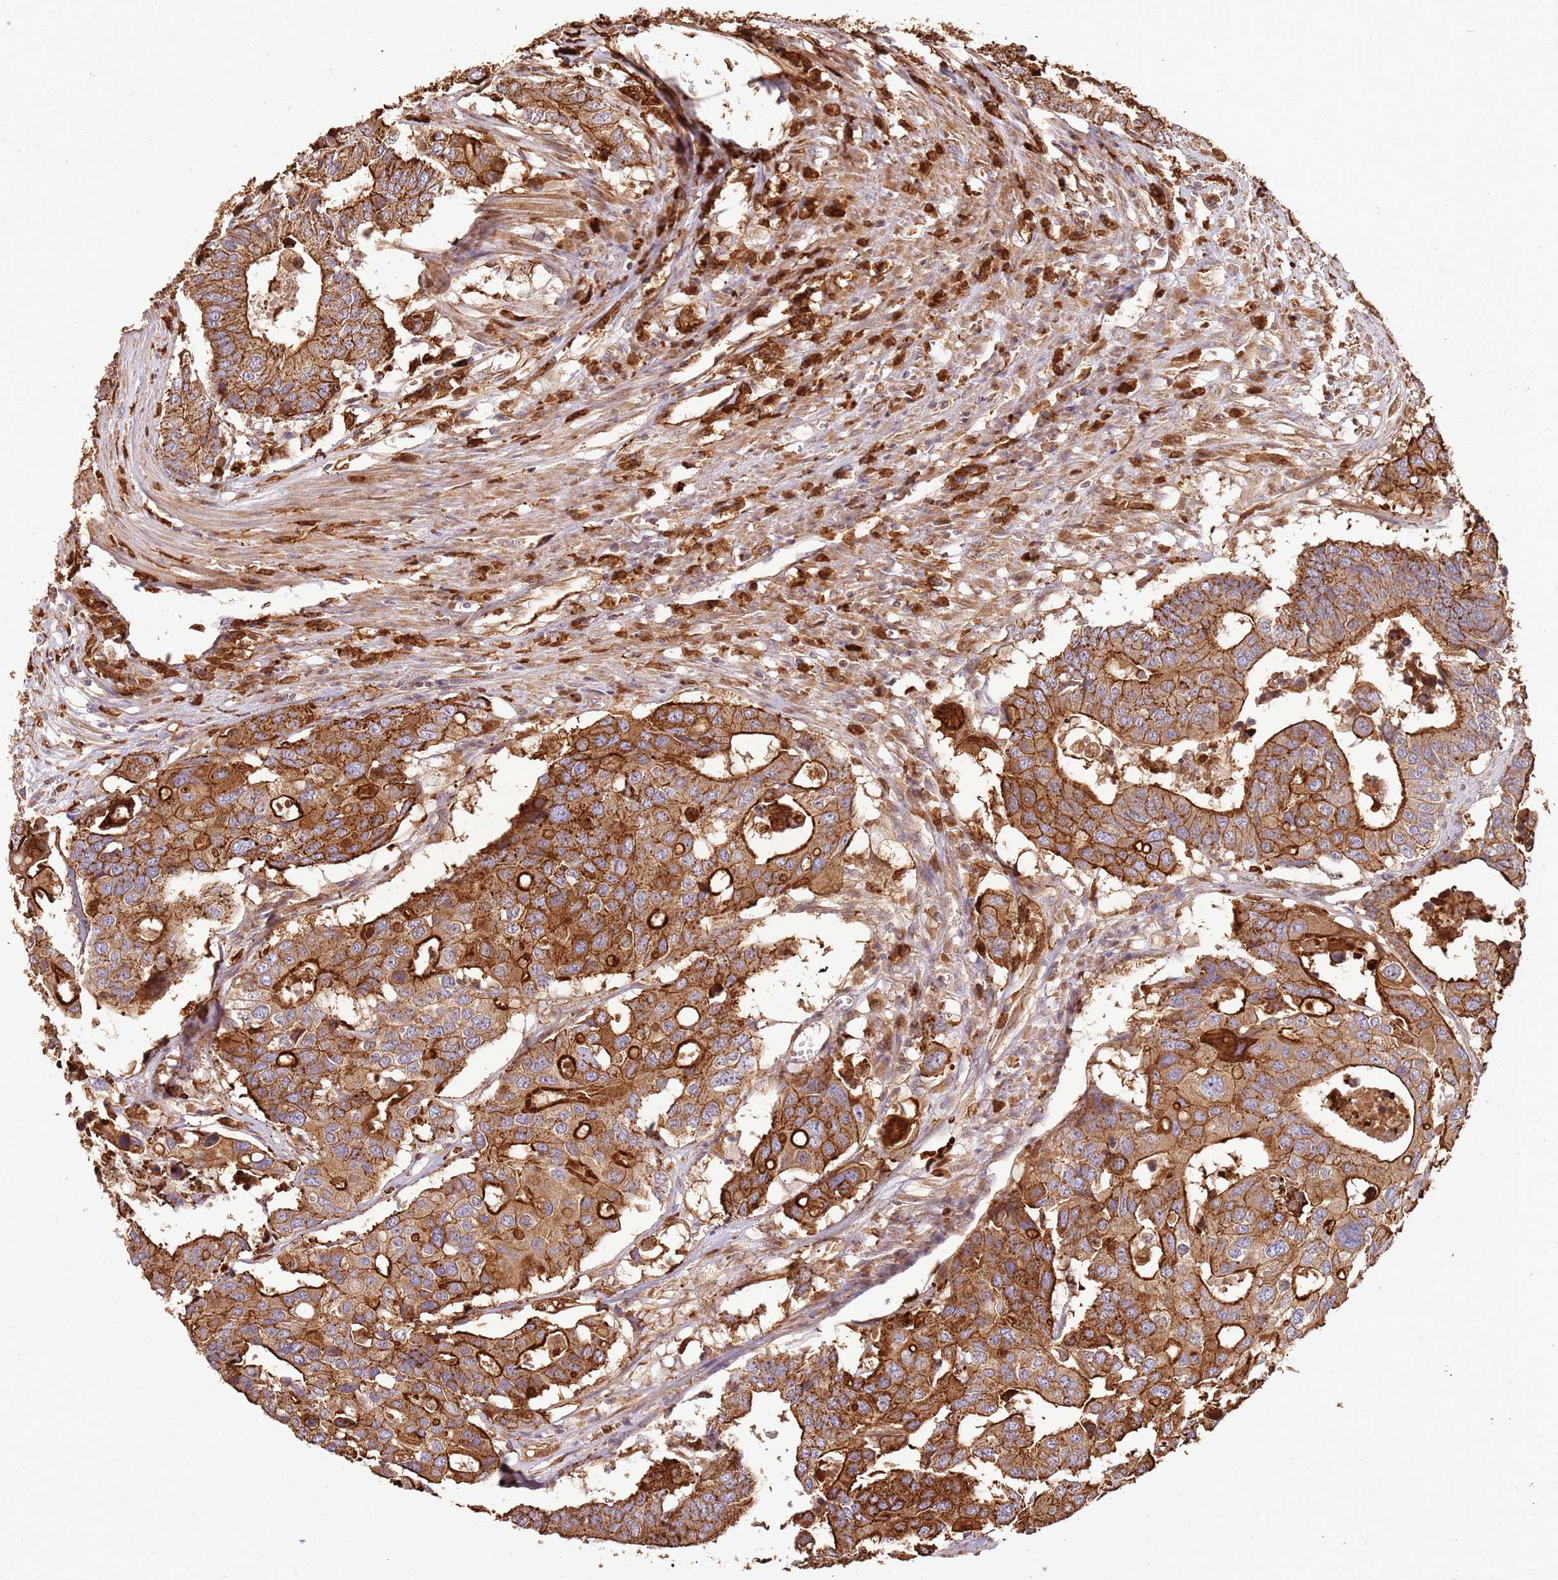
{"staining": {"intensity": "strong", "quantity": ">75%", "location": "cytoplasmic/membranous"}, "tissue": "colorectal cancer", "cell_type": "Tumor cells", "image_type": "cancer", "snomed": [{"axis": "morphology", "description": "Adenocarcinoma, NOS"}, {"axis": "topography", "description": "Colon"}], "caption": "Immunohistochemical staining of human colorectal cancer (adenocarcinoma) demonstrates high levels of strong cytoplasmic/membranous protein staining in about >75% of tumor cells. (DAB IHC, brown staining for protein, blue staining for nuclei).", "gene": "NDUFAF4", "patient": {"sex": "male", "age": 77}}